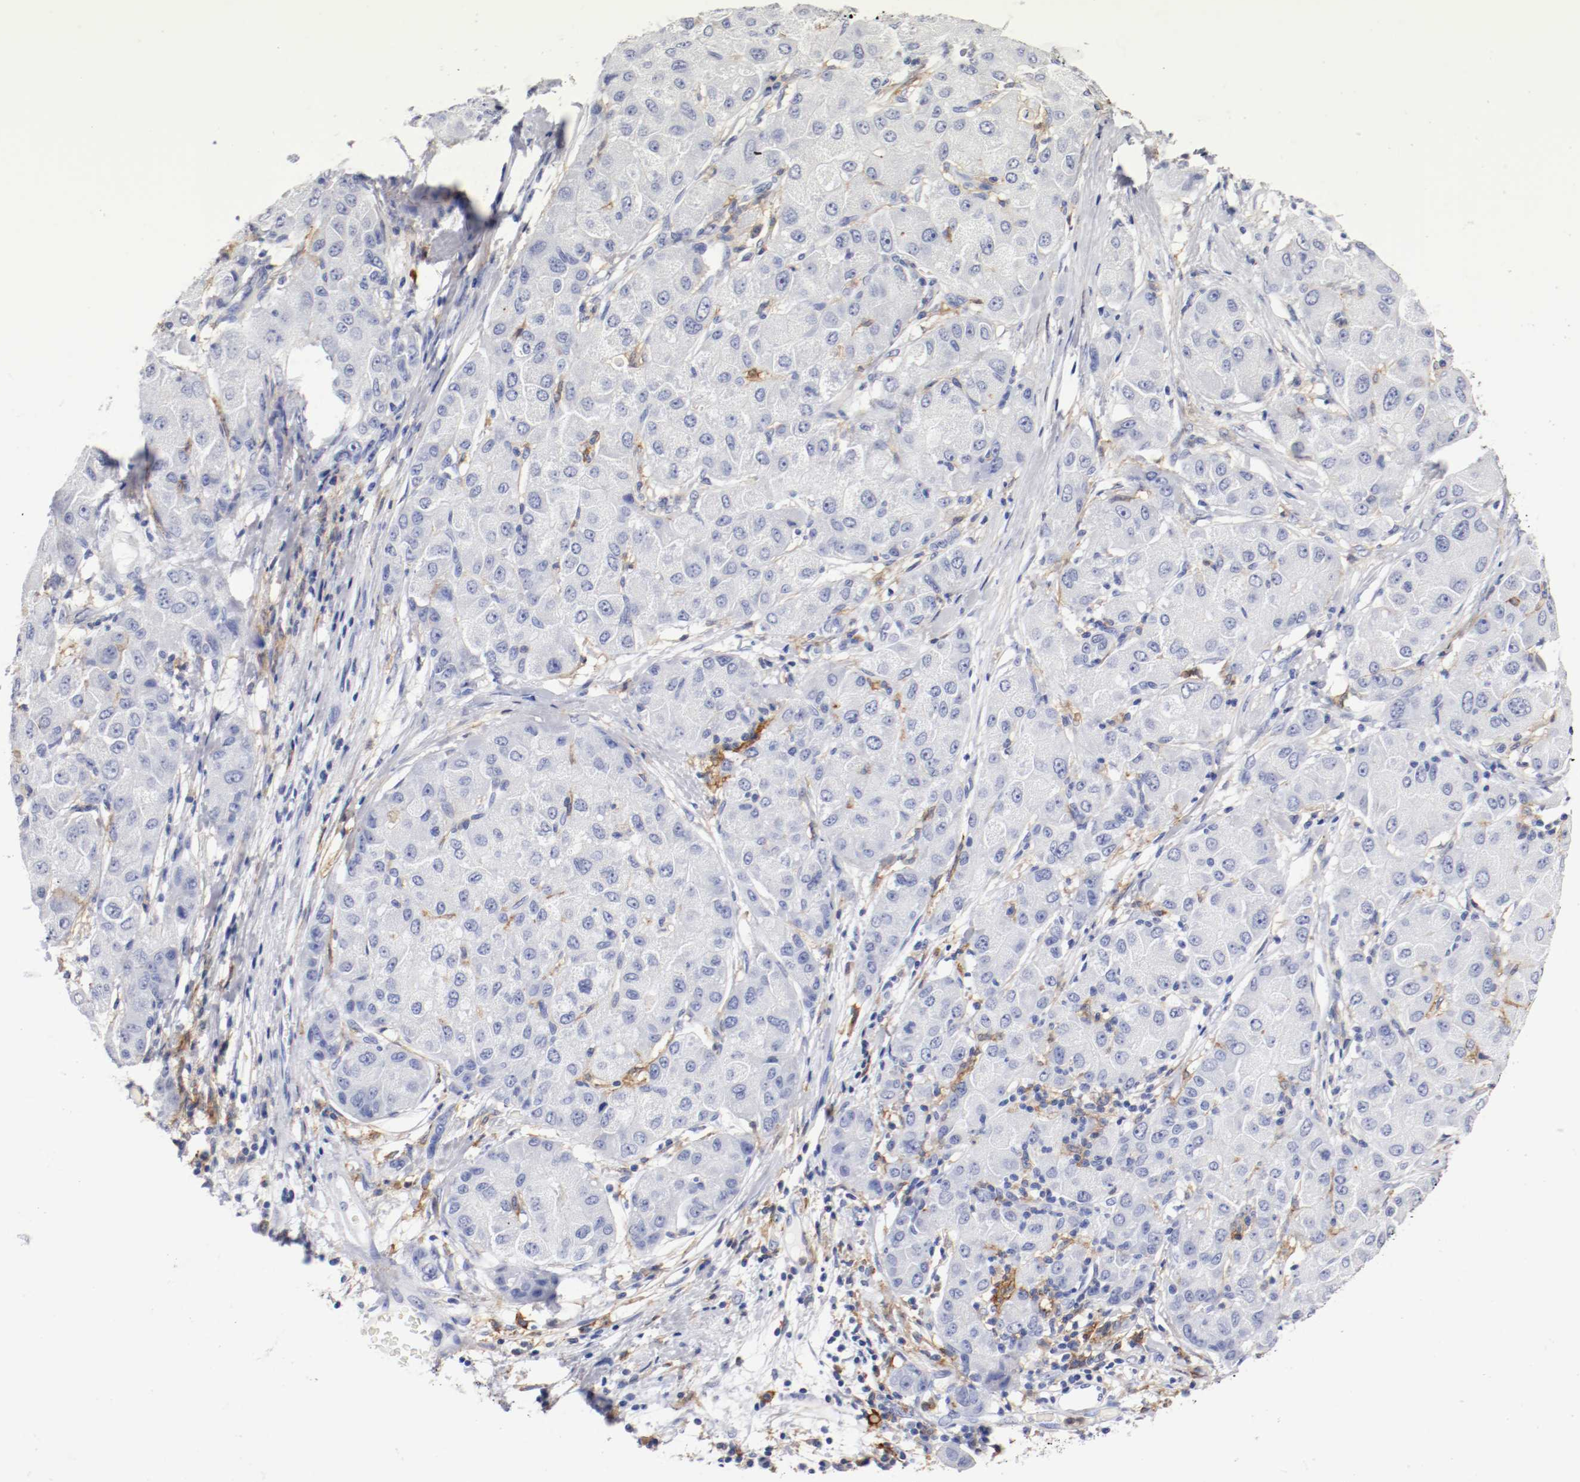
{"staining": {"intensity": "negative", "quantity": "none", "location": "none"}, "tissue": "liver cancer", "cell_type": "Tumor cells", "image_type": "cancer", "snomed": [{"axis": "morphology", "description": "Carcinoma, Hepatocellular, NOS"}, {"axis": "topography", "description": "Liver"}], "caption": "A high-resolution micrograph shows immunohistochemistry (IHC) staining of liver cancer, which displays no significant staining in tumor cells. The staining was performed using DAB to visualize the protein expression in brown, while the nuclei were stained in blue with hematoxylin (Magnification: 20x).", "gene": "ITGAX", "patient": {"sex": "male", "age": 80}}